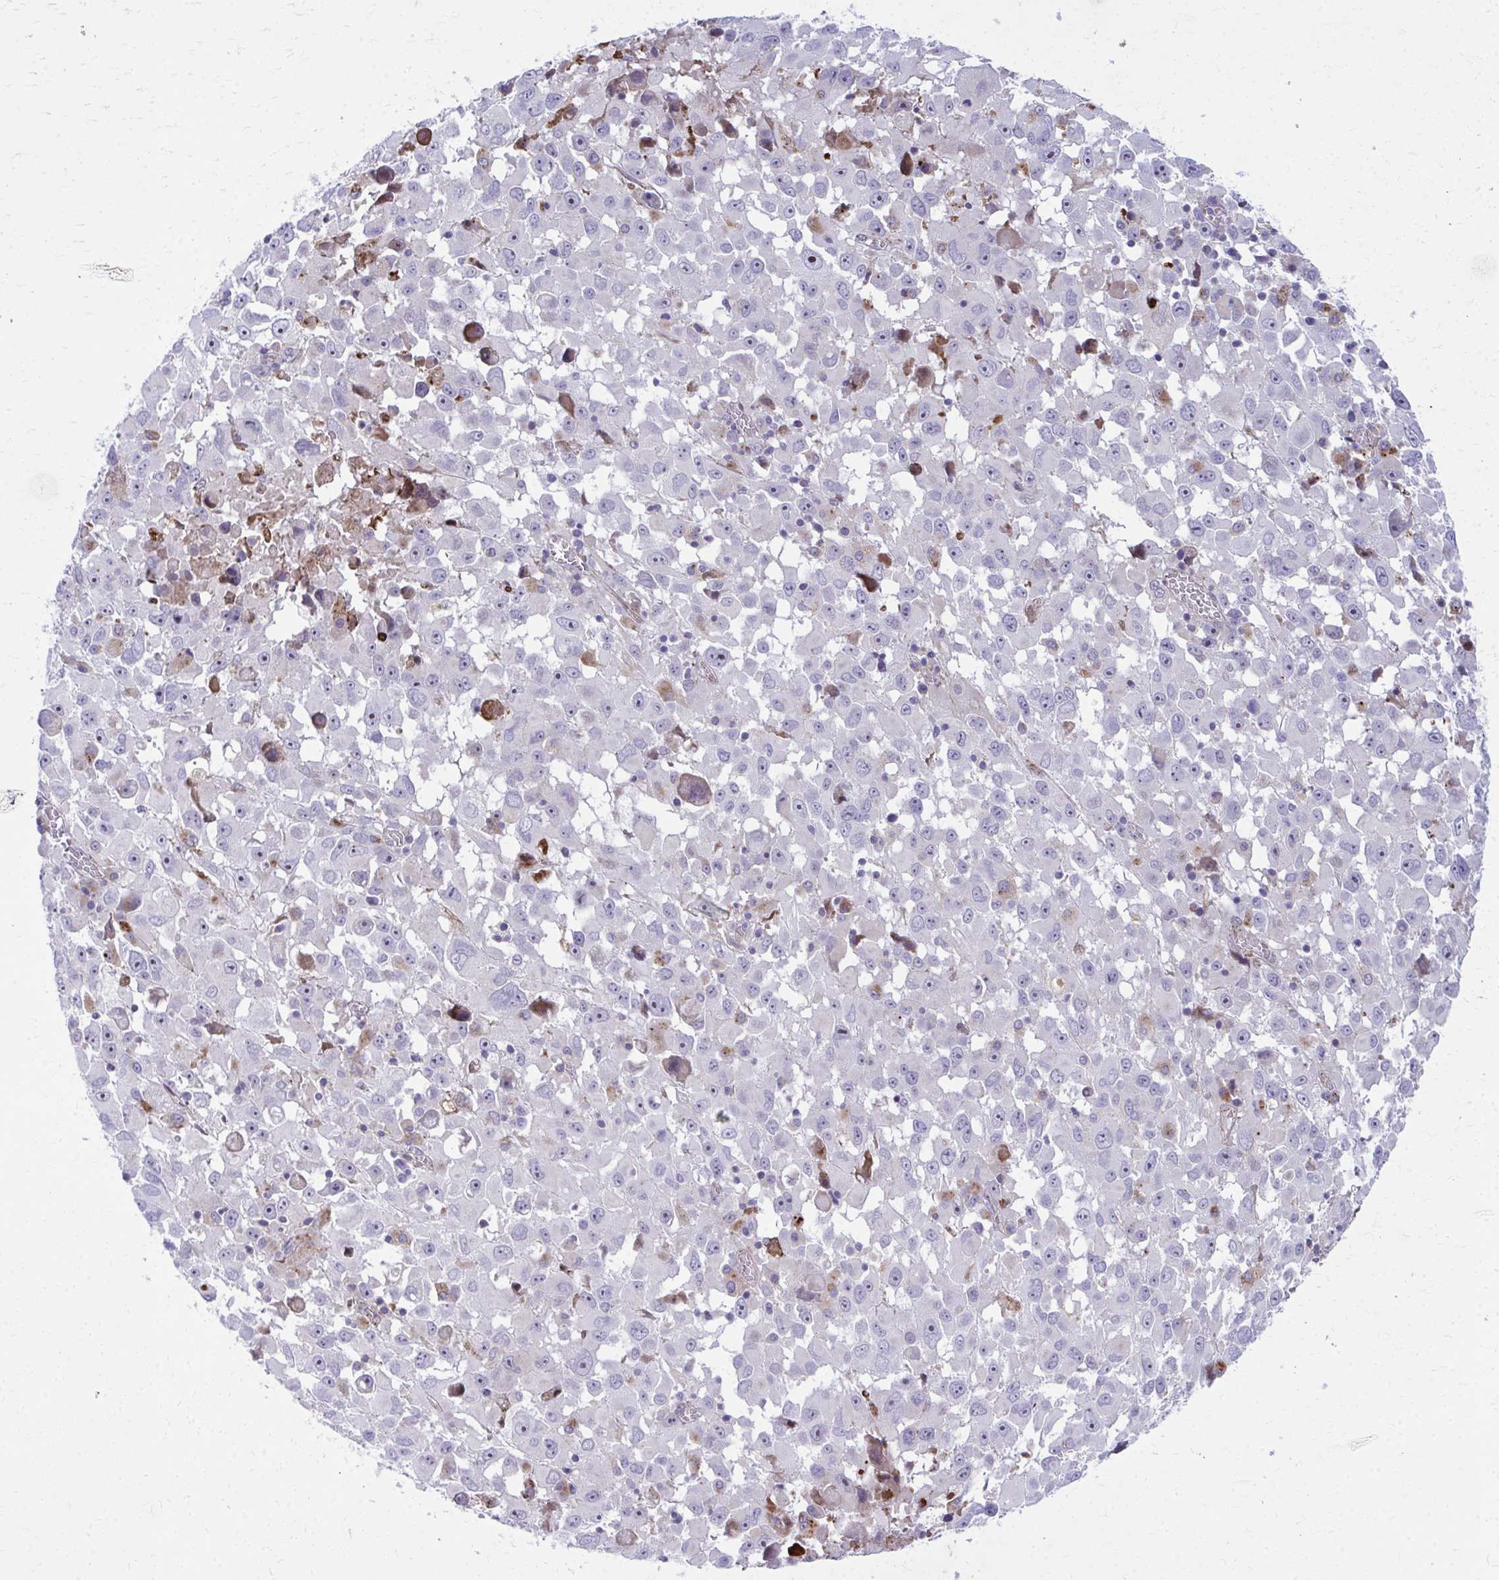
{"staining": {"intensity": "moderate", "quantity": "<25%", "location": "cytoplasmic/membranous"}, "tissue": "melanoma", "cell_type": "Tumor cells", "image_type": "cancer", "snomed": [{"axis": "morphology", "description": "Malignant melanoma, Metastatic site"}, {"axis": "topography", "description": "Soft tissue"}], "caption": "A brown stain highlights moderate cytoplasmic/membranous positivity of a protein in human melanoma tumor cells. The protein is stained brown, and the nuclei are stained in blue (DAB IHC with brightfield microscopy, high magnification).", "gene": "LRRC4B", "patient": {"sex": "male", "age": 50}}